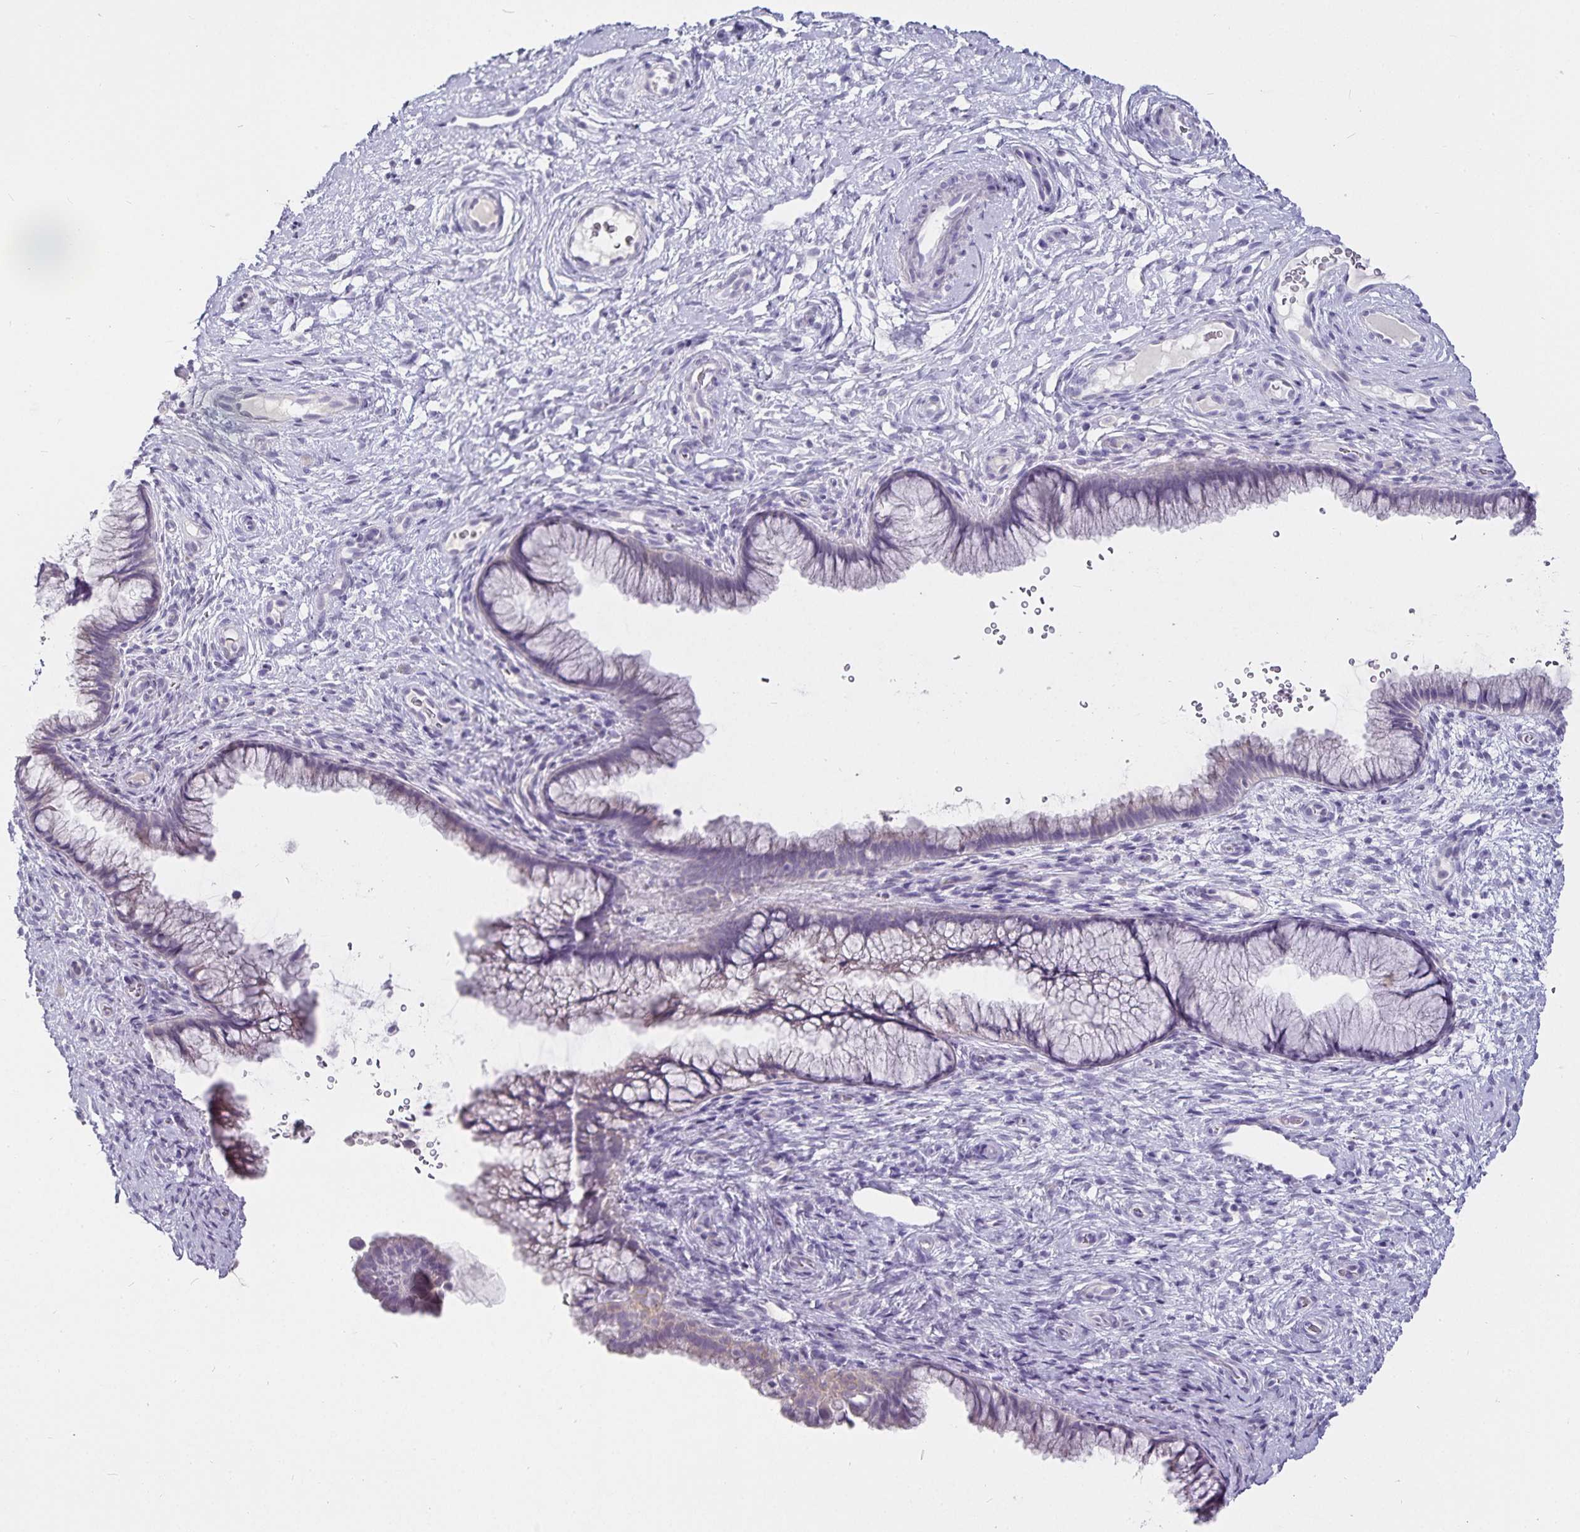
{"staining": {"intensity": "negative", "quantity": "none", "location": "none"}, "tissue": "cervix", "cell_type": "Glandular cells", "image_type": "normal", "snomed": [{"axis": "morphology", "description": "Normal tissue, NOS"}, {"axis": "topography", "description": "Cervix"}], "caption": "An image of human cervix is negative for staining in glandular cells. Nuclei are stained in blue.", "gene": "CA12", "patient": {"sex": "female", "age": 34}}